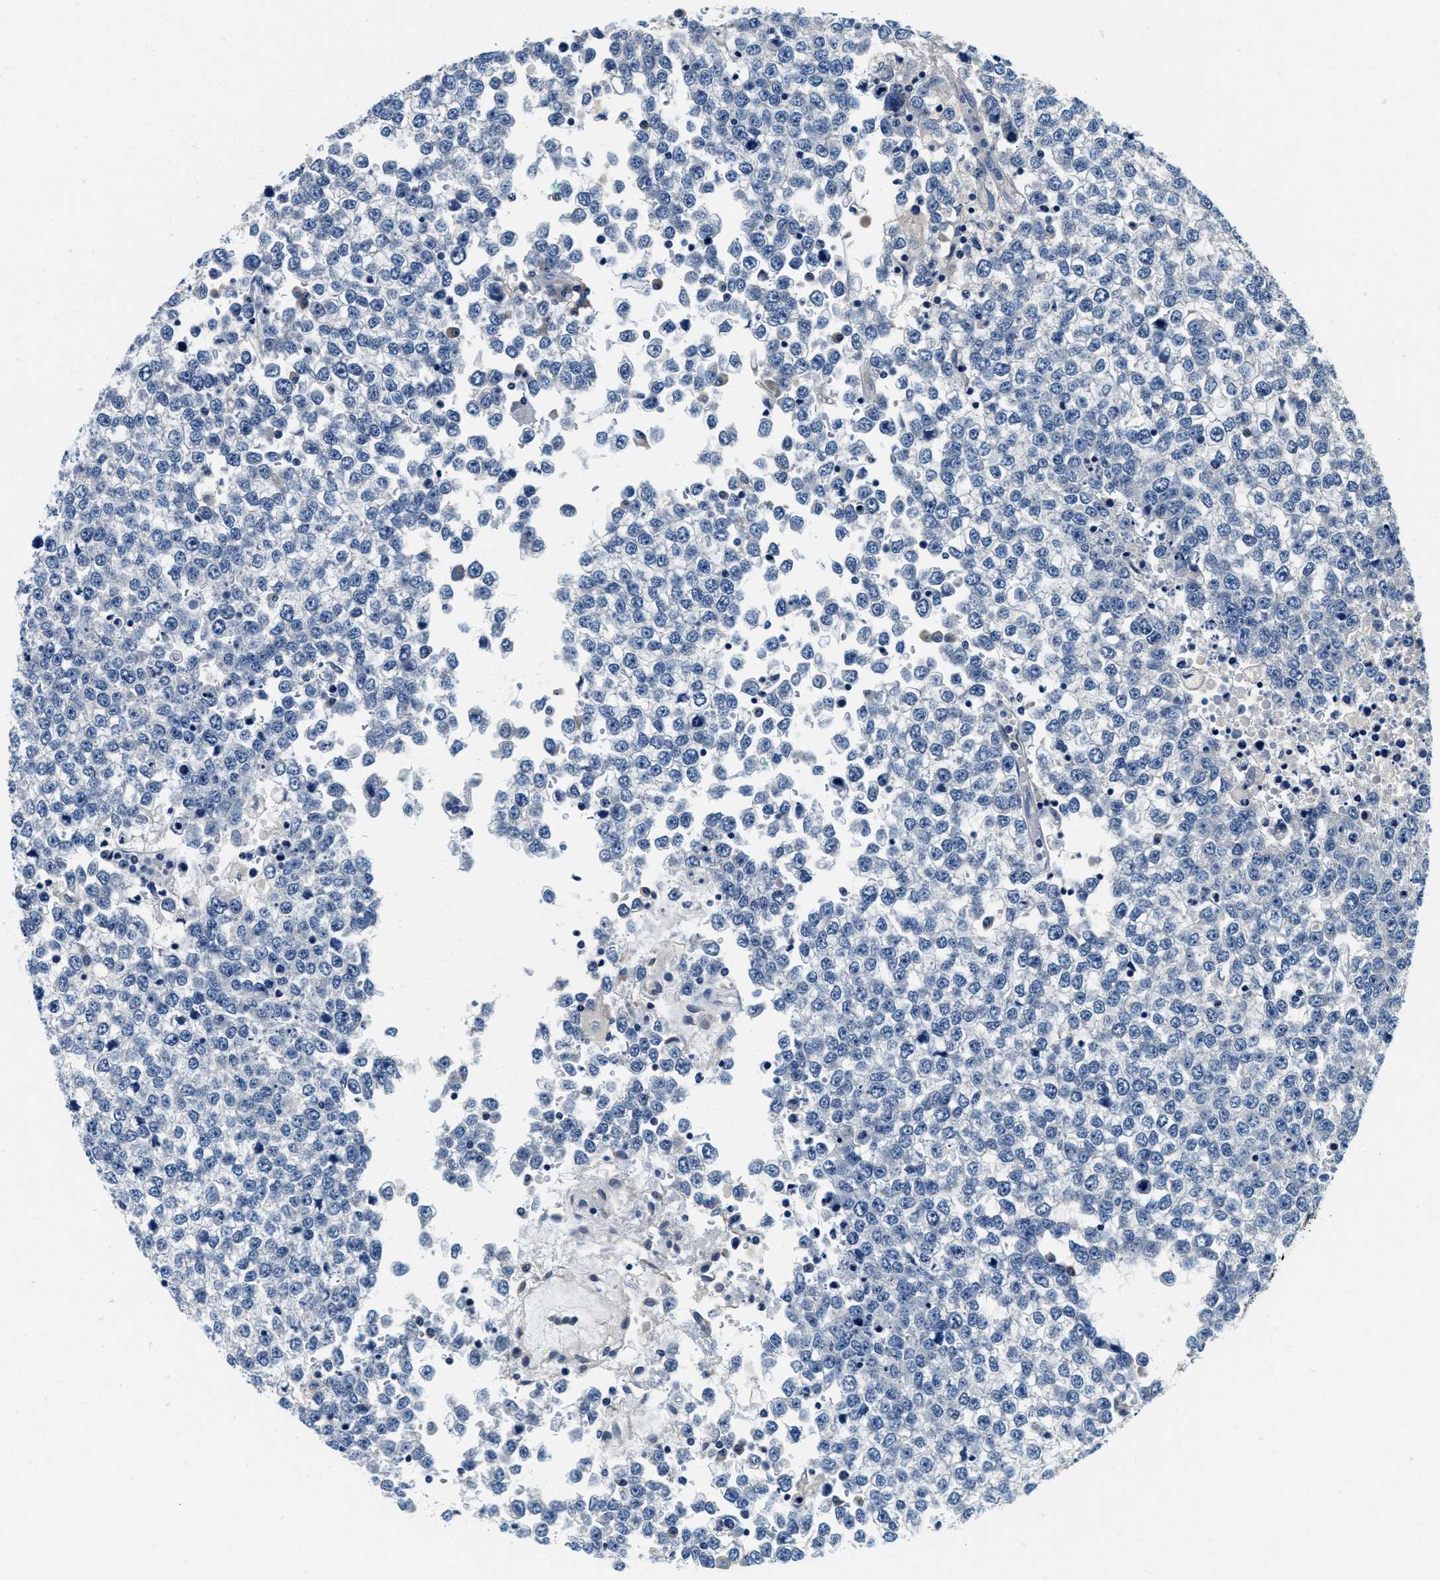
{"staining": {"intensity": "negative", "quantity": "none", "location": "none"}, "tissue": "testis cancer", "cell_type": "Tumor cells", "image_type": "cancer", "snomed": [{"axis": "morphology", "description": "Seminoma, NOS"}, {"axis": "topography", "description": "Testis"}], "caption": "IHC photomicrograph of neoplastic tissue: human testis cancer stained with DAB reveals no significant protein staining in tumor cells.", "gene": "ALDH3A2", "patient": {"sex": "male", "age": 65}}